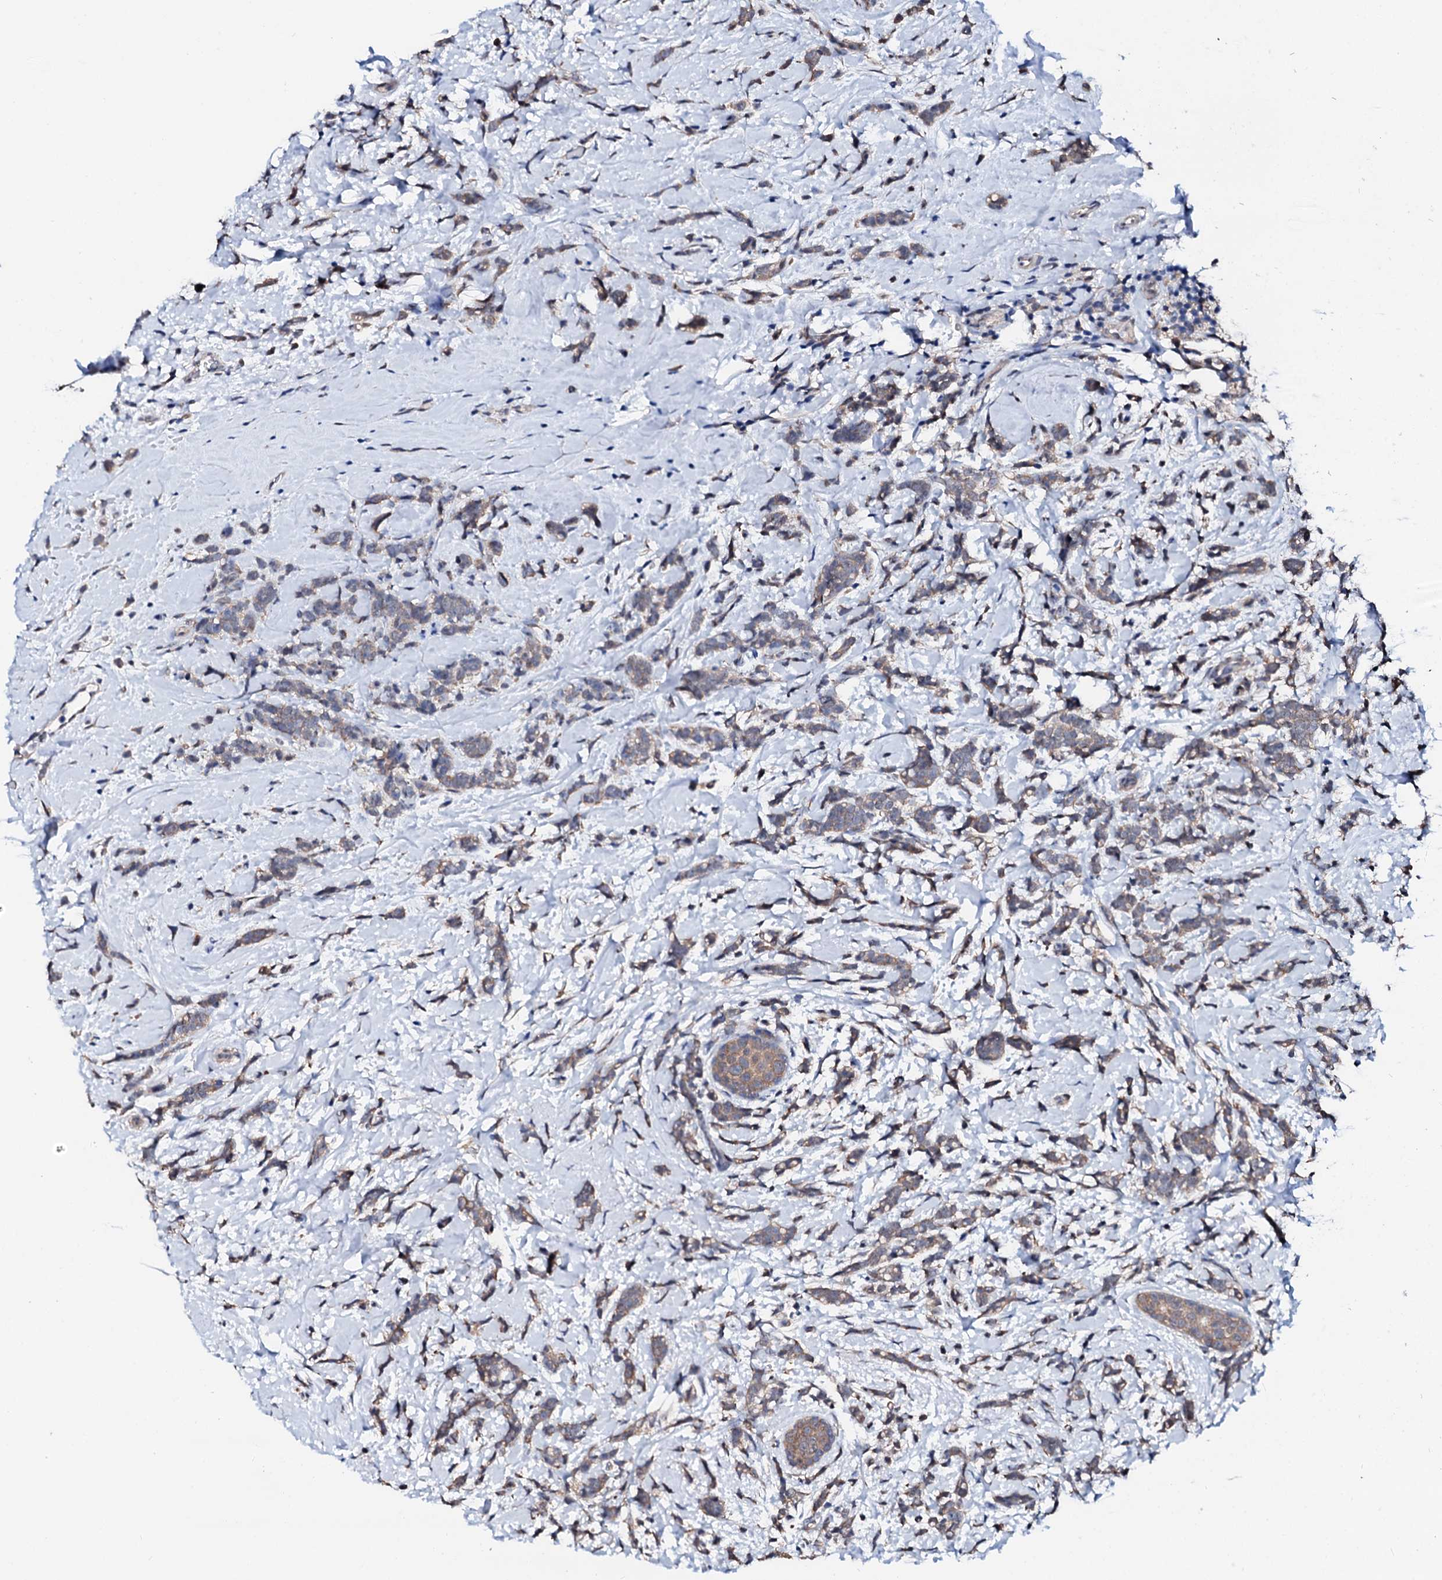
{"staining": {"intensity": "weak", "quantity": ">75%", "location": "cytoplasmic/membranous"}, "tissue": "breast cancer", "cell_type": "Tumor cells", "image_type": "cancer", "snomed": [{"axis": "morphology", "description": "Lobular carcinoma"}, {"axis": "topography", "description": "Breast"}], "caption": "Tumor cells exhibit low levels of weak cytoplasmic/membranous staining in about >75% of cells in breast cancer (lobular carcinoma). (Brightfield microscopy of DAB IHC at high magnification).", "gene": "CSN2", "patient": {"sex": "female", "age": 58}}